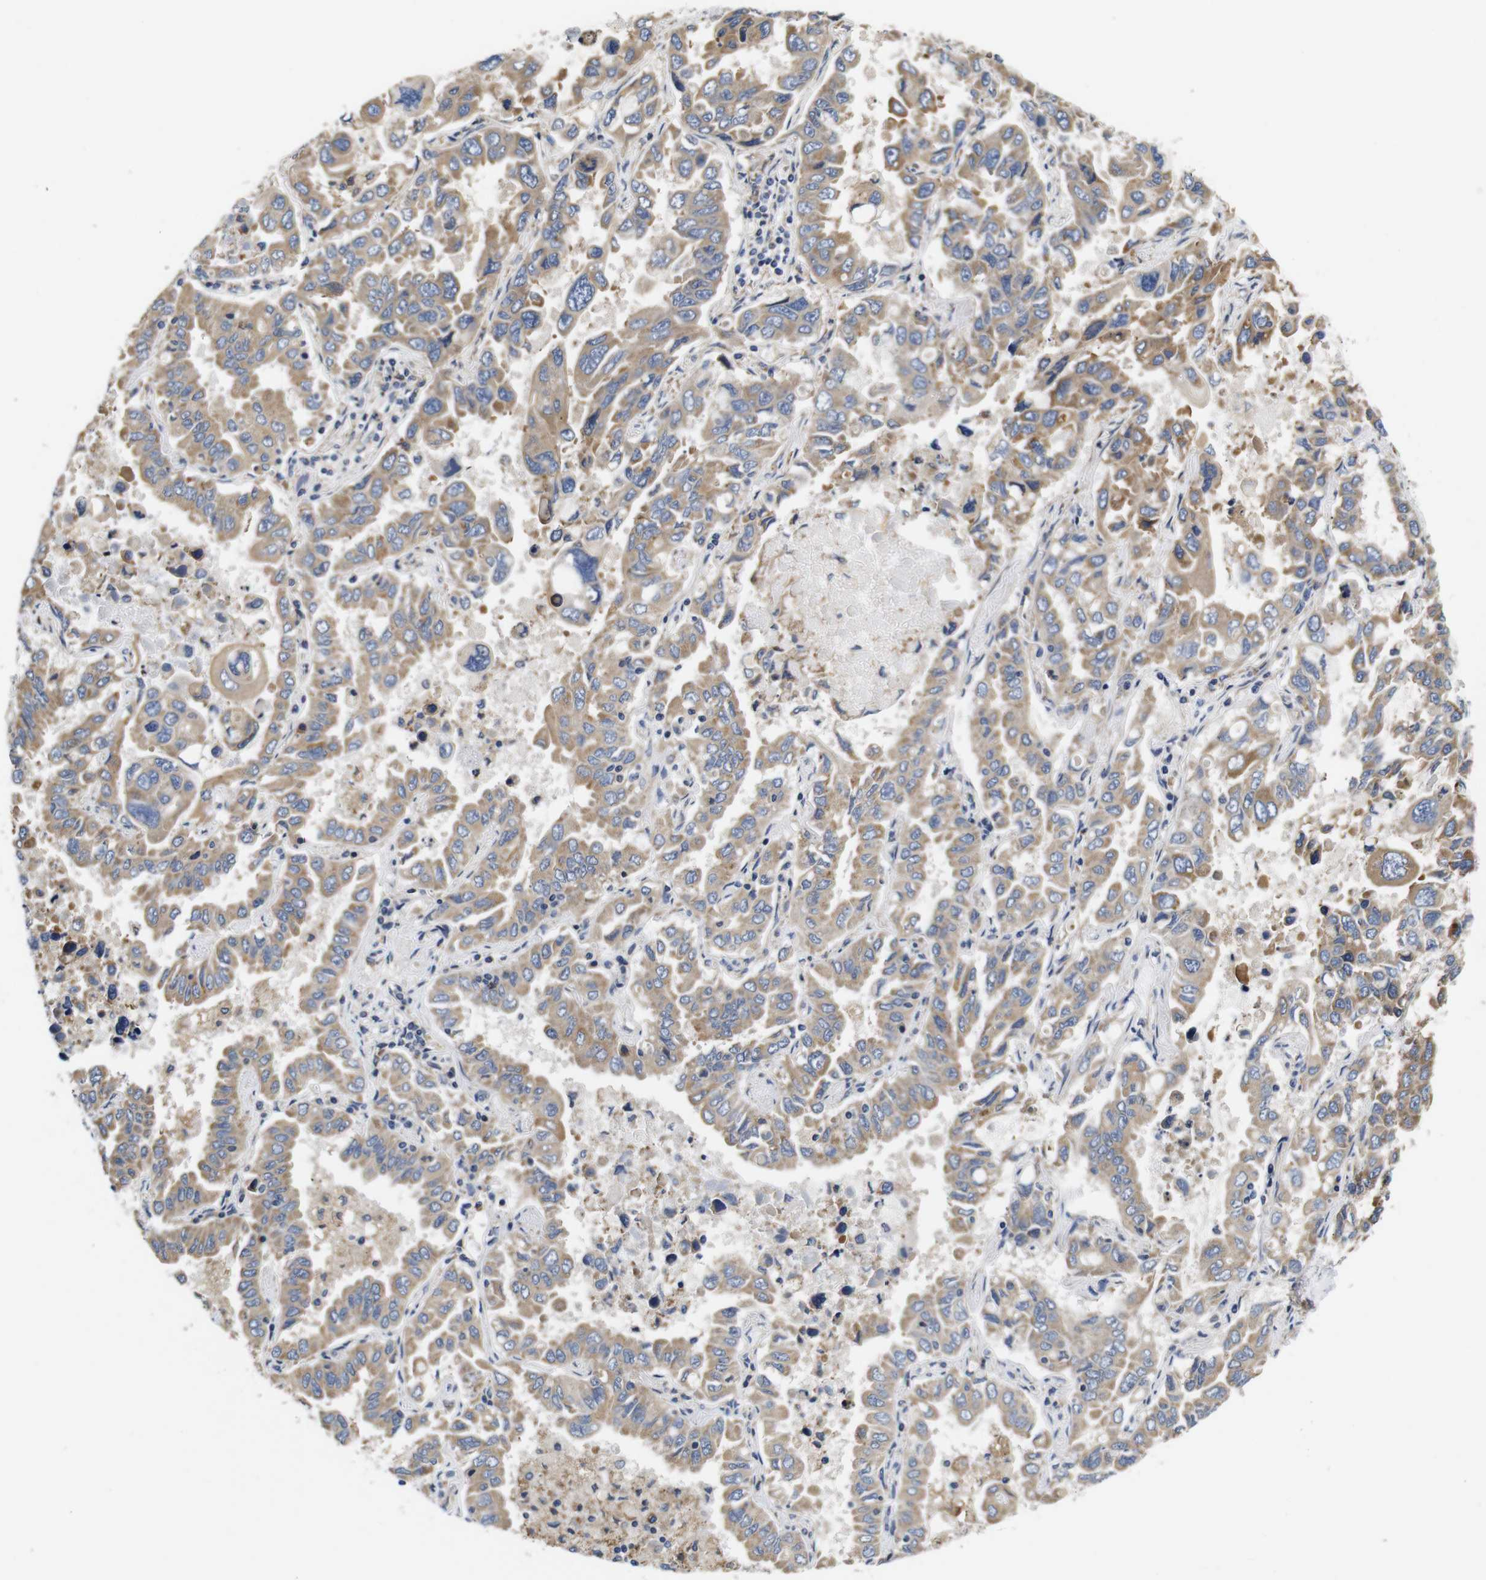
{"staining": {"intensity": "moderate", "quantity": ">75%", "location": "cytoplasmic/membranous"}, "tissue": "lung cancer", "cell_type": "Tumor cells", "image_type": "cancer", "snomed": [{"axis": "morphology", "description": "Adenocarcinoma, NOS"}, {"axis": "topography", "description": "Lung"}], "caption": "Adenocarcinoma (lung) stained with DAB (3,3'-diaminobenzidine) immunohistochemistry demonstrates medium levels of moderate cytoplasmic/membranous expression in about >75% of tumor cells.", "gene": "MARCHF7", "patient": {"sex": "male", "age": 64}}